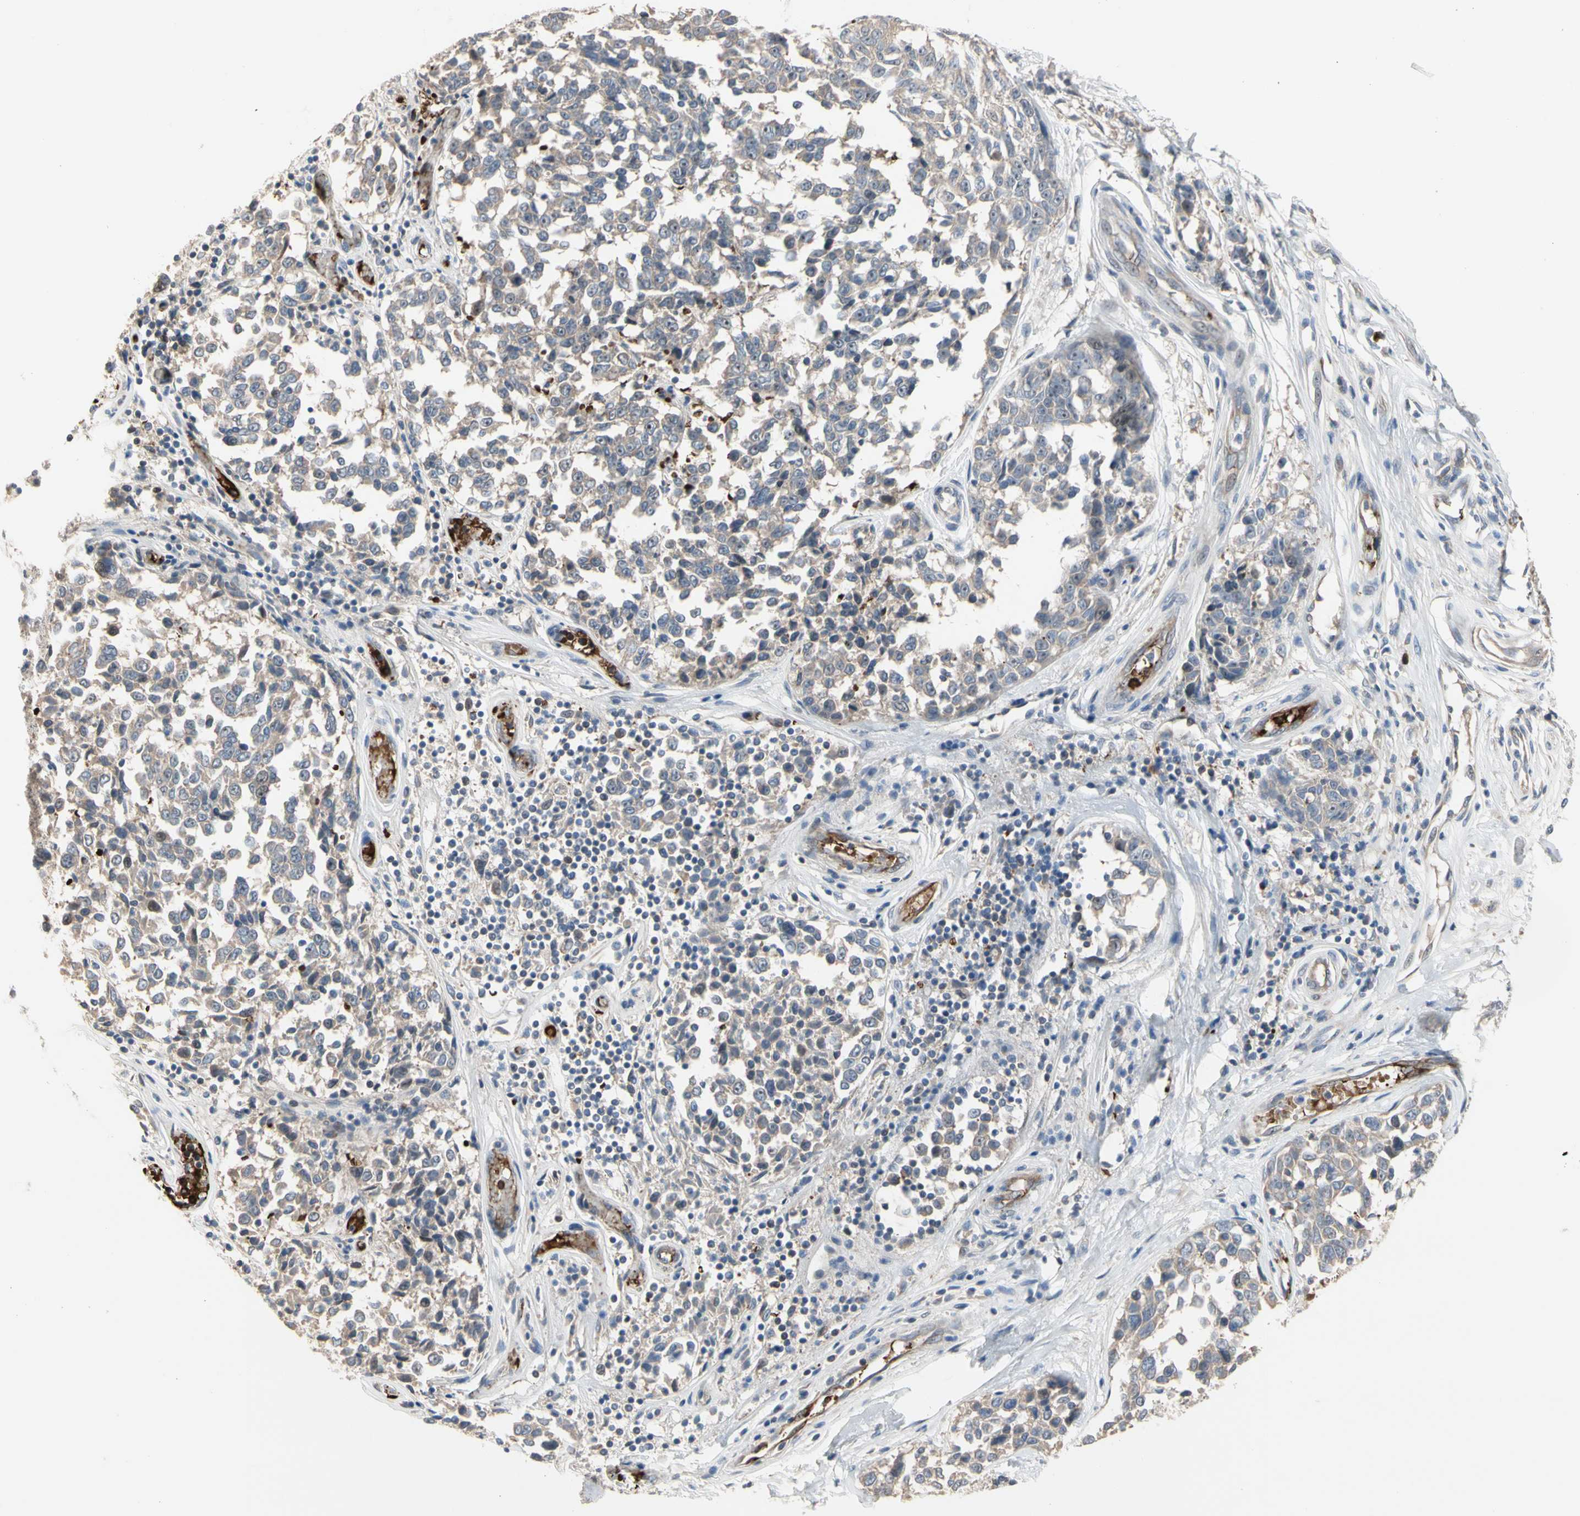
{"staining": {"intensity": "weak", "quantity": "<25%", "location": "cytoplasmic/membranous"}, "tissue": "melanoma", "cell_type": "Tumor cells", "image_type": "cancer", "snomed": [{"axis": "morphology", "description": "Malignant melanoma, NOS"}, {"axis": "topography", "description": "Skin"}], "caption": "The immunohistochemistry (IHC) micrograph has no significant staining in tumor cells of melanoma tissue.", "gene": "HMGCR", "patient": {"sex": "female", "age": 64}}